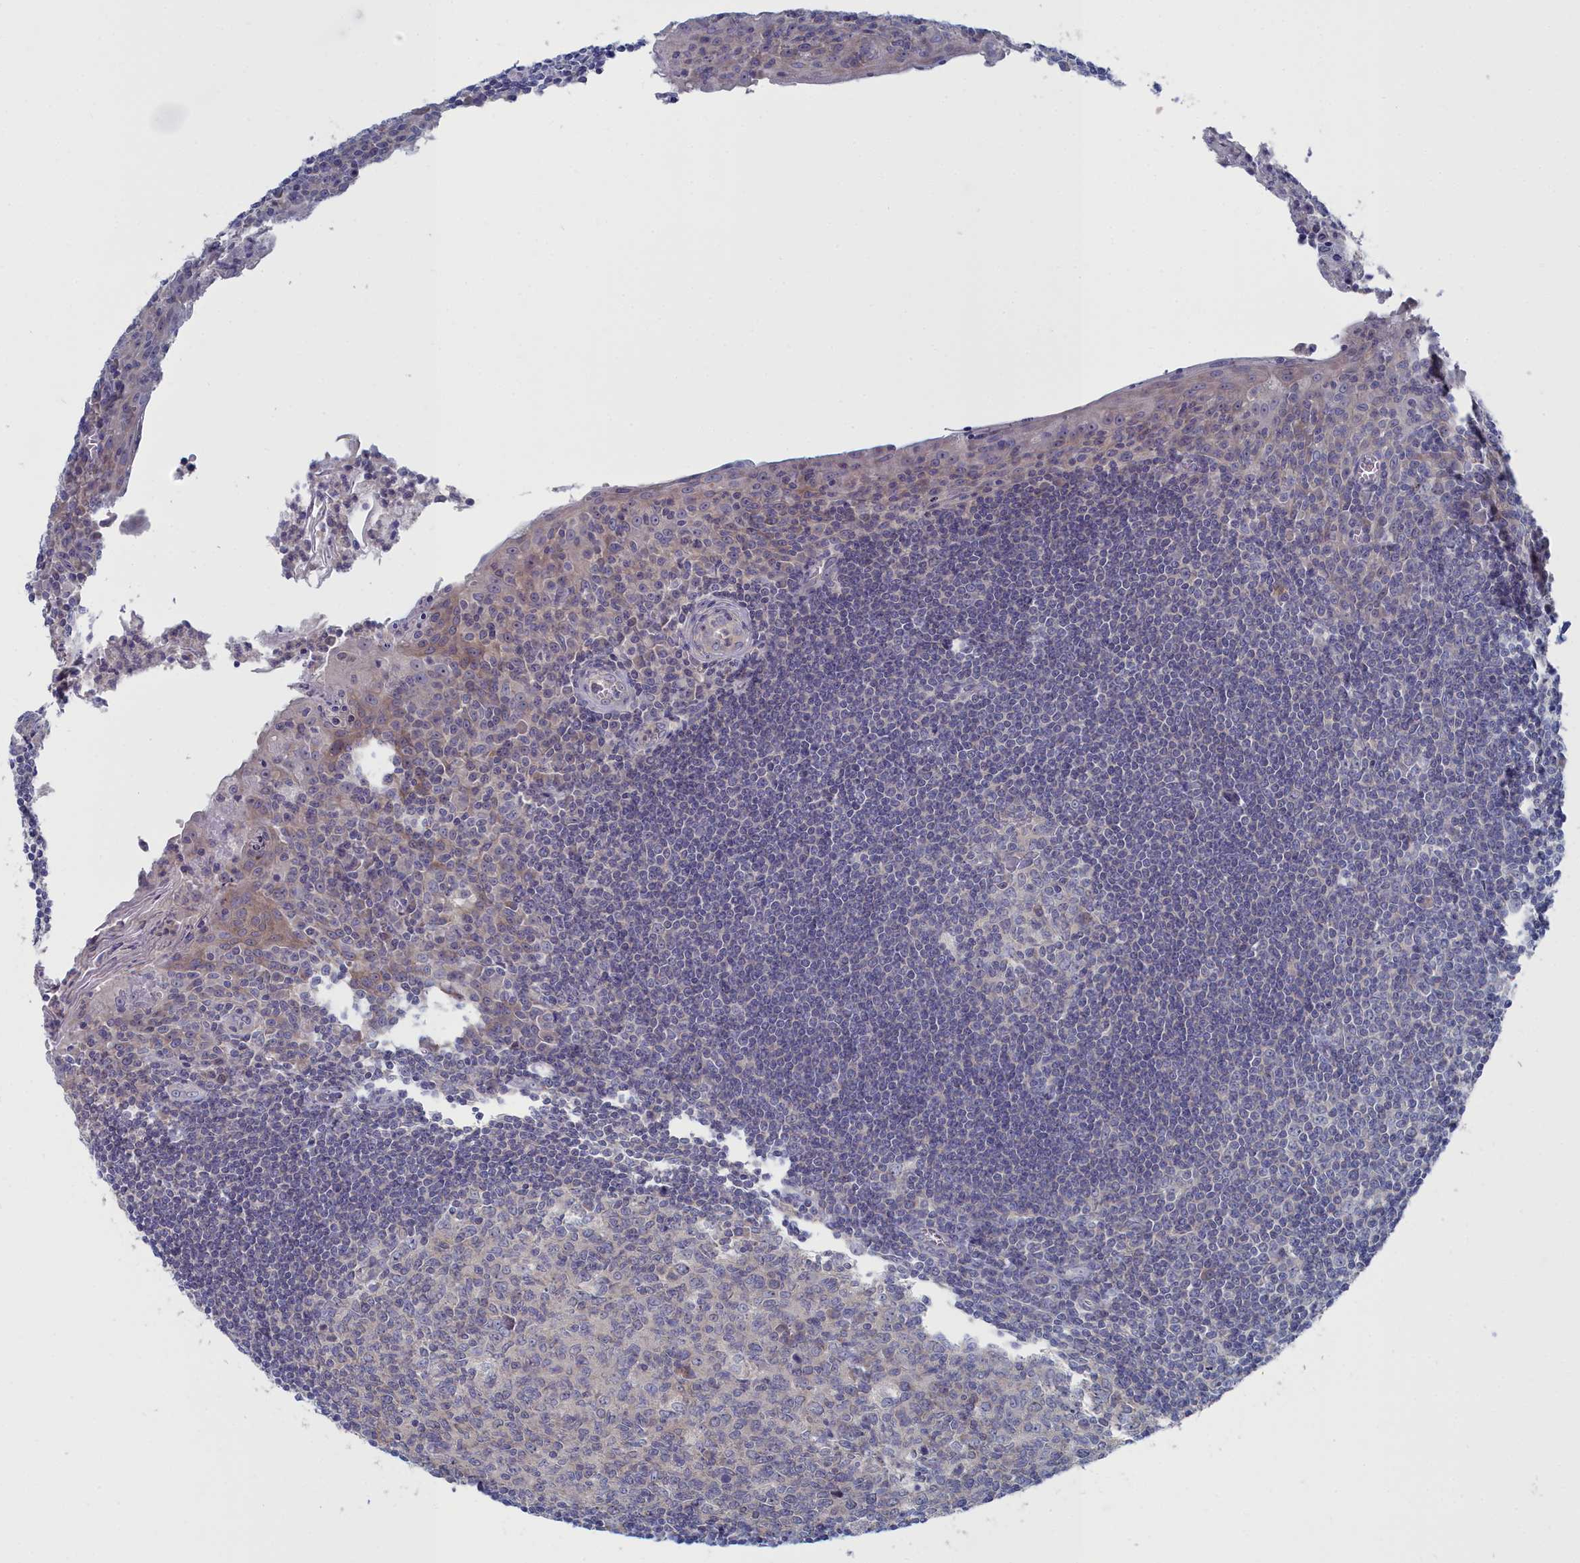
{"staining": {"intensity": "weak", "quantity": "25%-75%", "location": "cytoplasmic/membranous"}, "tissue": "tonsil", "cell_type": "Germinal center cells", "image_type": "normal", "snomed": [{"axis": "morphology", "description": "Normal tissue, NOS"}, {"axis": "topography", "description": "Tonsil"}], "caption": "The photomicrograph demonstrates immunohistochemical staining of unremarkable tonsil. There is weak cytoplasmic/membranous staining is present in about 25%-75% of germinal center cells. Ihc stains the protein in brown and the nuclei are stained blue.", "gene": "CCDC149", "patient": {"sex": "male", "age": 27}}